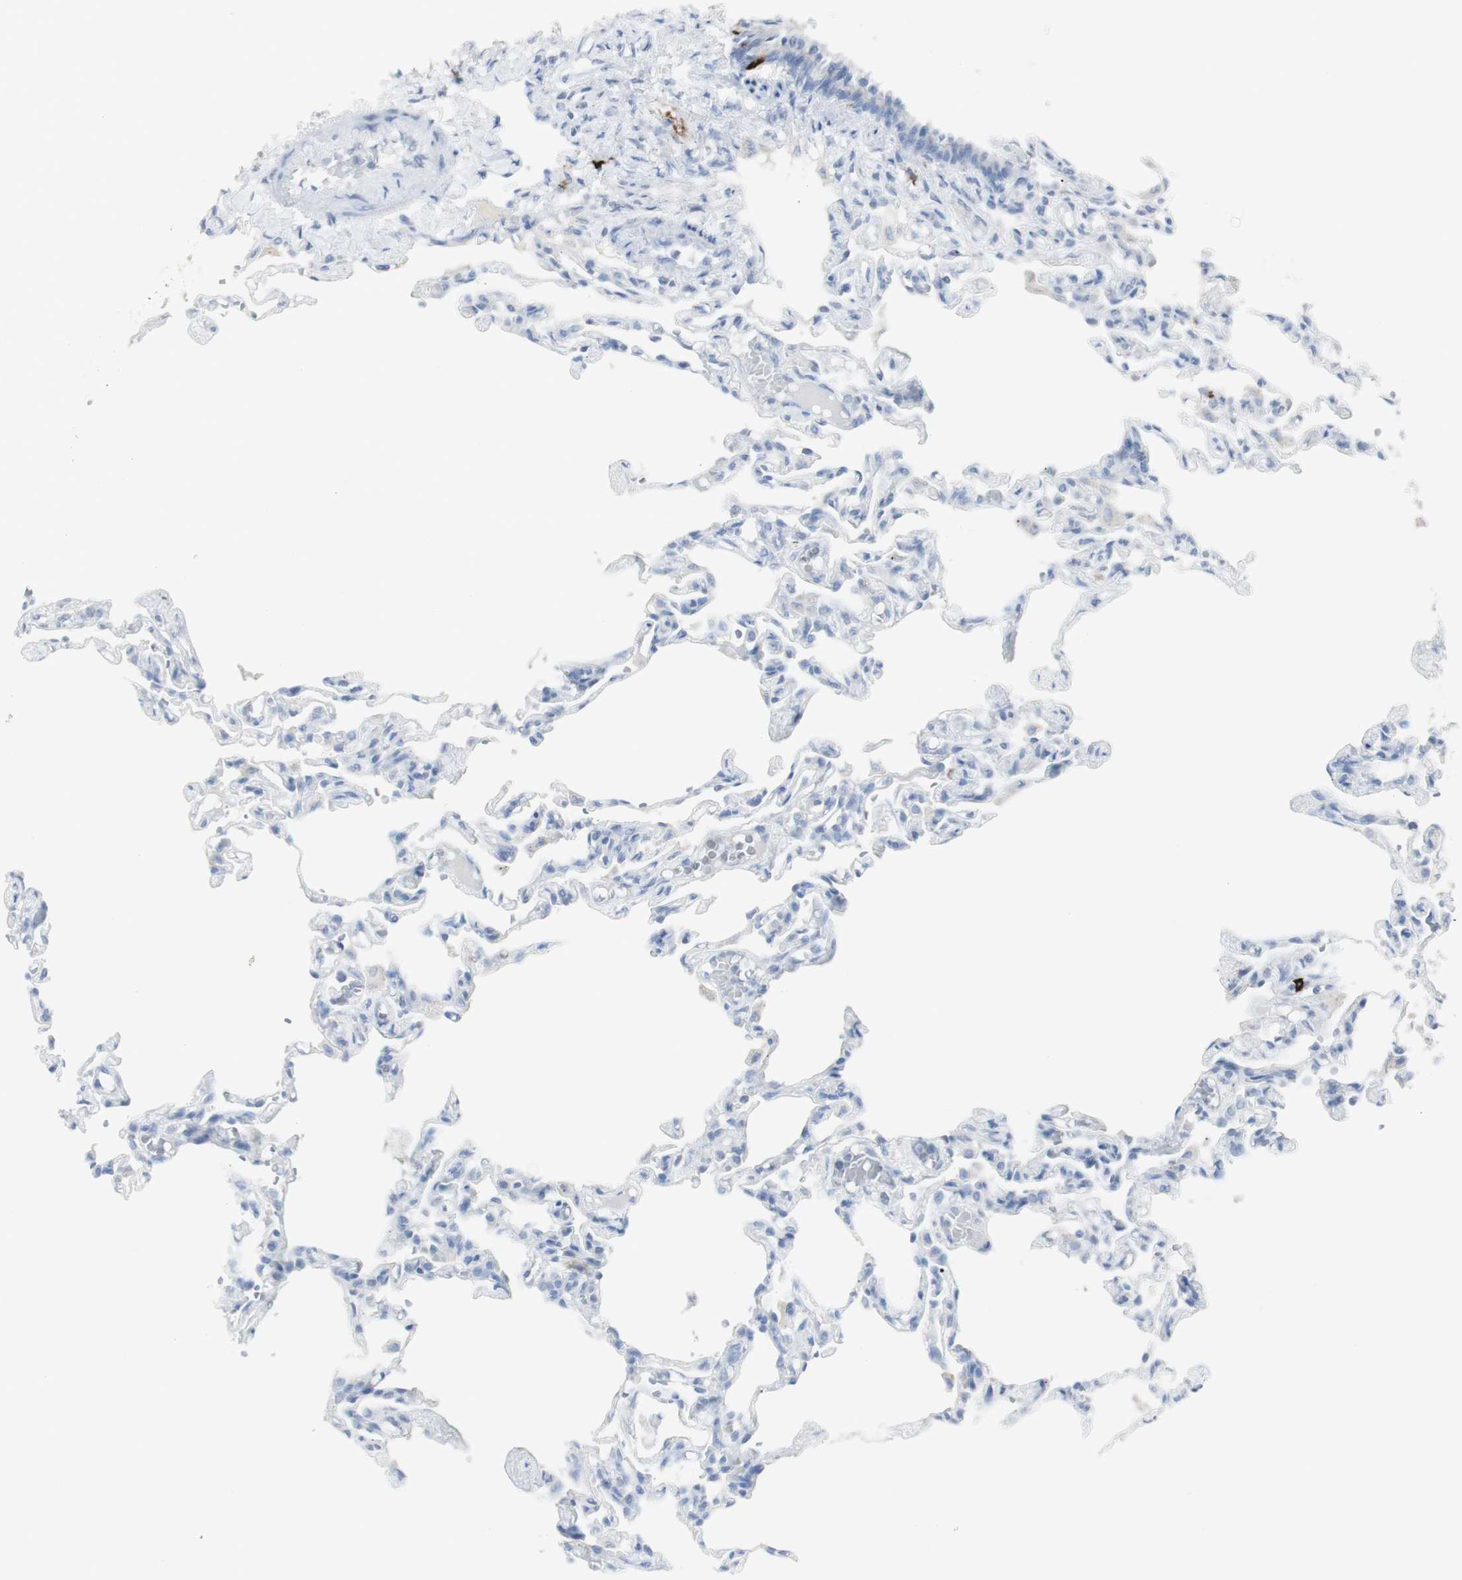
{"staining": {"intensity": "negative", "quantity": "none", "location": "none"}, "tissue": "lung", "cell_type": "Alveolar cells", "image_type": "normal", "snomed": [{"axis": "morphology", "description": "Normal tissue, NOS"}, {"axis": "topography", "description": "Lung"}], "caption": "This is an immunohistochemistry (IHC) photomicrograph of benign lung. There is no expression in alveolar cells.", "gene": "CD207", "patient": {"sex": "male", "age": 21}}